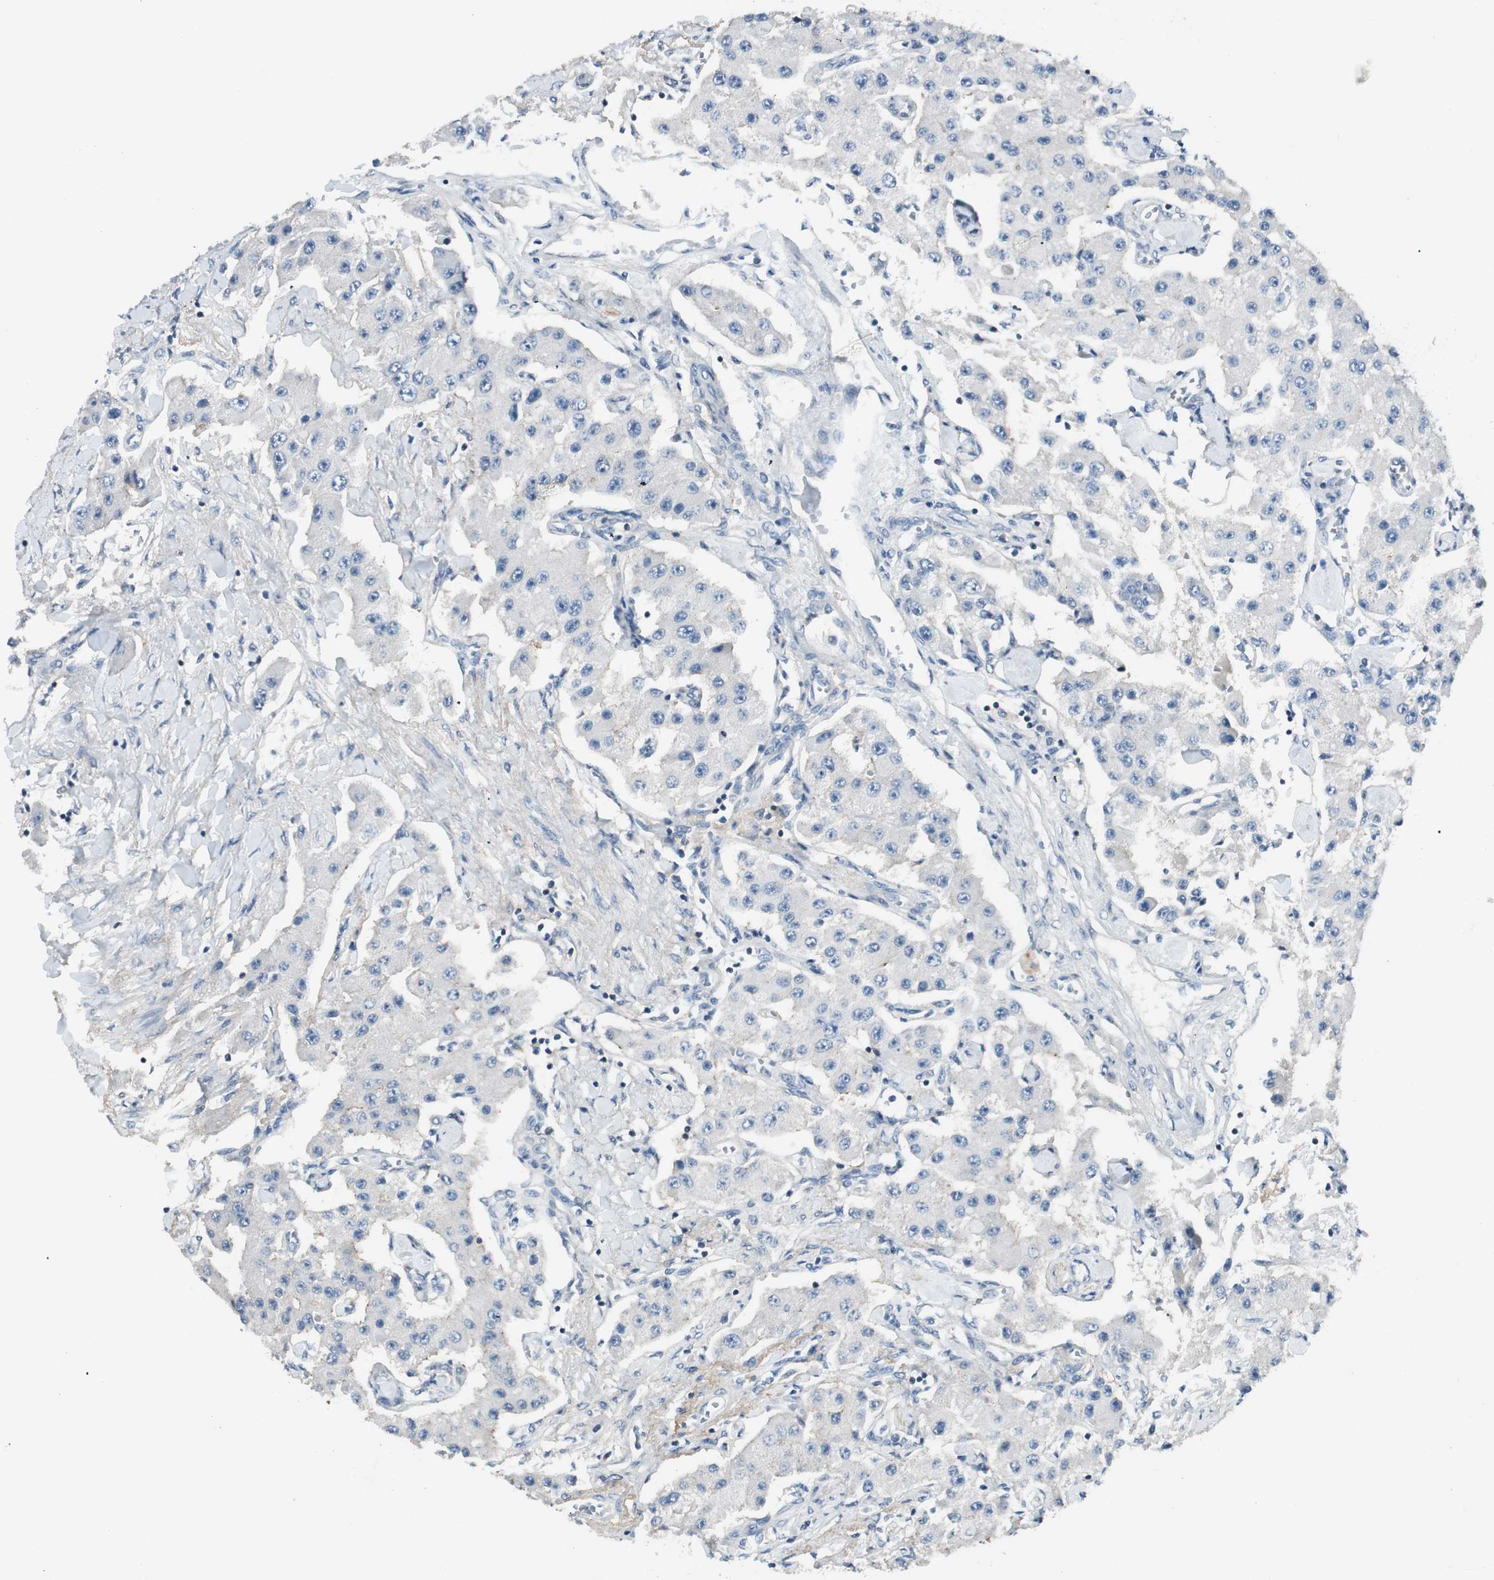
{"staining": {"intensity": "negative", "quantity": "none", "location": "none"}, "tissue": "carcinoid", "cell_type": "Tumor cells", "image_type": "cancer", "snomed": [{"axis": "morphology", "description": "Carcinoid, malignant, NOS"}, {"axis": "topography", "description": "Pancreas"}], "caption": "Tumor cells show no significant protein staining in carcinoid (malignant).", "gene": "EVA1A", "patient": {"sex": "male", "age": 41}}